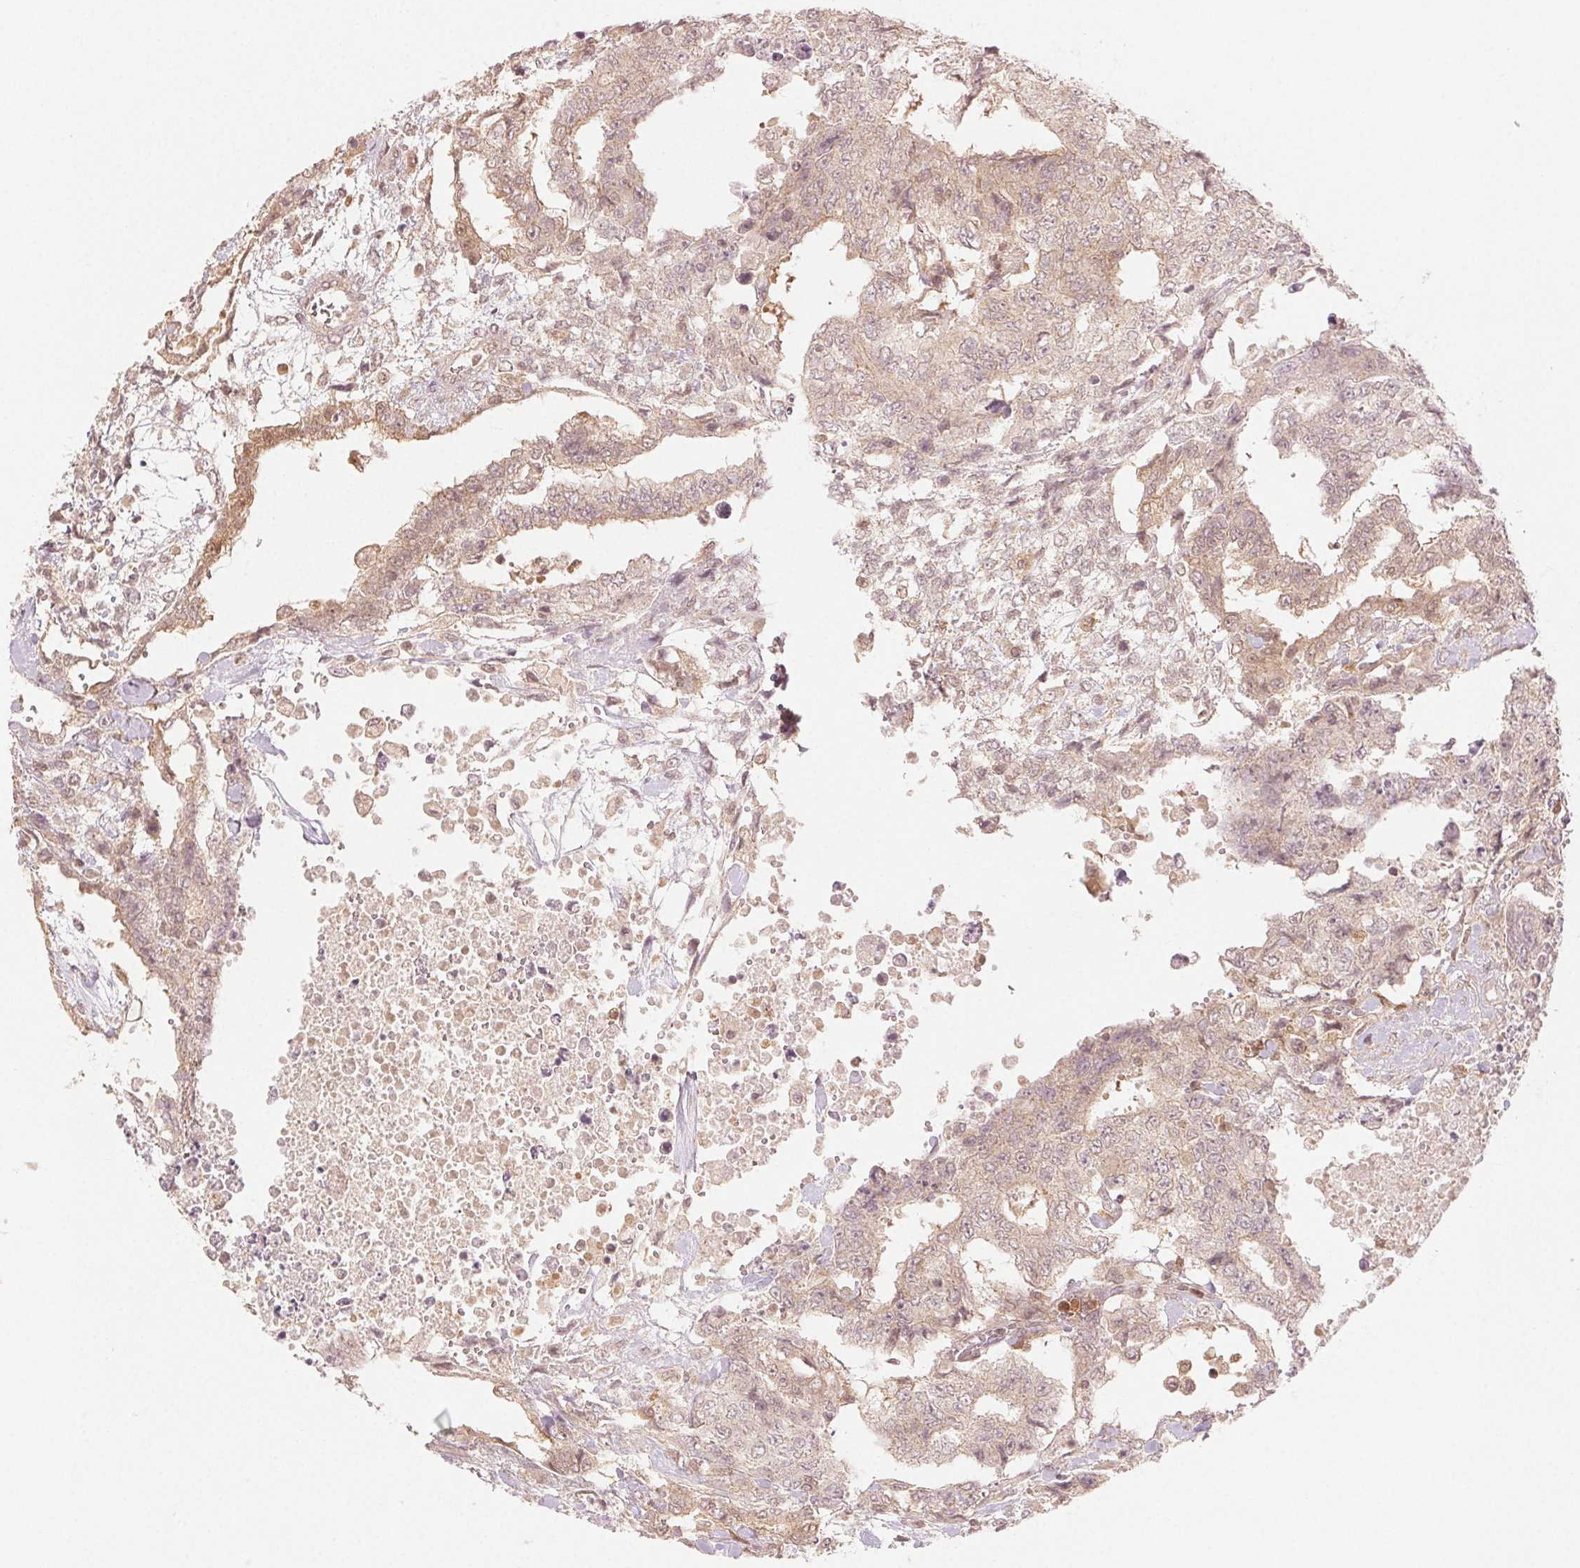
{"staining": {"intensity": "weak", "quantity": "<25%", "location": "cytoplasmic/membranous,nuclear"}, "tissue": "testis cancer", "cell_type": "Tumor cells", "image_type": "cancer", "snomed": [{"axis": "morphology", "description": "Carcinoma, Embryonal, NOS"}, {"axis": "topography", "description": "Testis"}], "caption": "Tumor cells are negative for brown protein staining in testis cancer (embryonal carcinoma). The staining was performed using DAB to visualize the protein expression in brown, while the nuclei were stained in blue with hematoxylin (Magnification: 20x).", "gene": "MAPK14", "patient": {"sex": "male", "age": 24}}